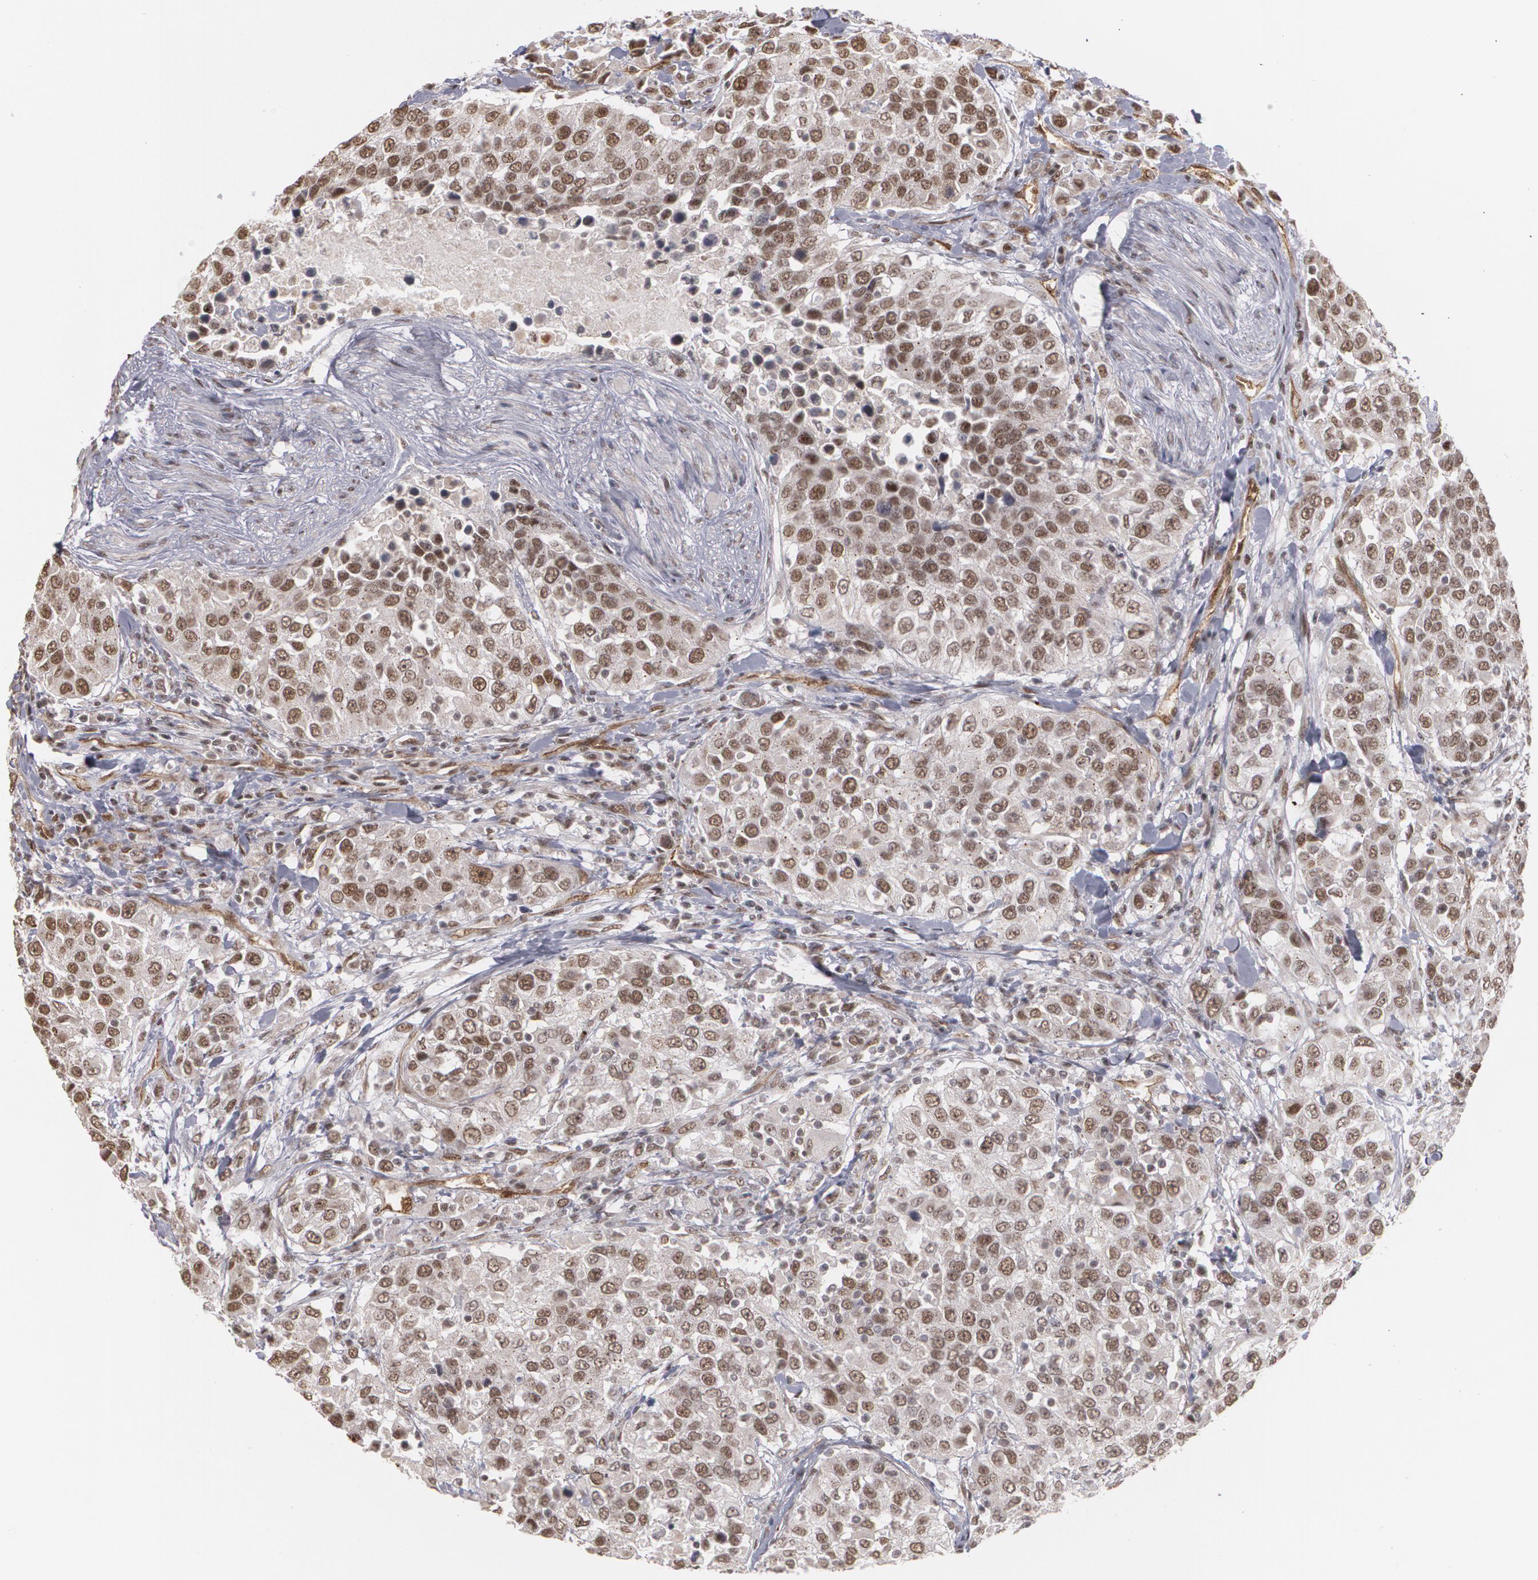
{"staining": {"intensity": "moderate", "quantity": ">75%", "location": "cytoplasmic/membranous,nuclear"}, "tissue": "urothelial cancer", "cell_type": "Tumor cells", "image_type": "cancer", "snomed": [{"axis": "morphology", "description": "Urothelial carcinoma, High grade"}, {"axis": "topography", "description": "Urinary bladder"}], "caption": "Urothelial cancer stained for a protein demonstrates moderate cytoplasmic/membranous and nuclear positivity in tumor cells.", "gene": "ZNF75A", "patient": {"sex": "female", "age": 80}}